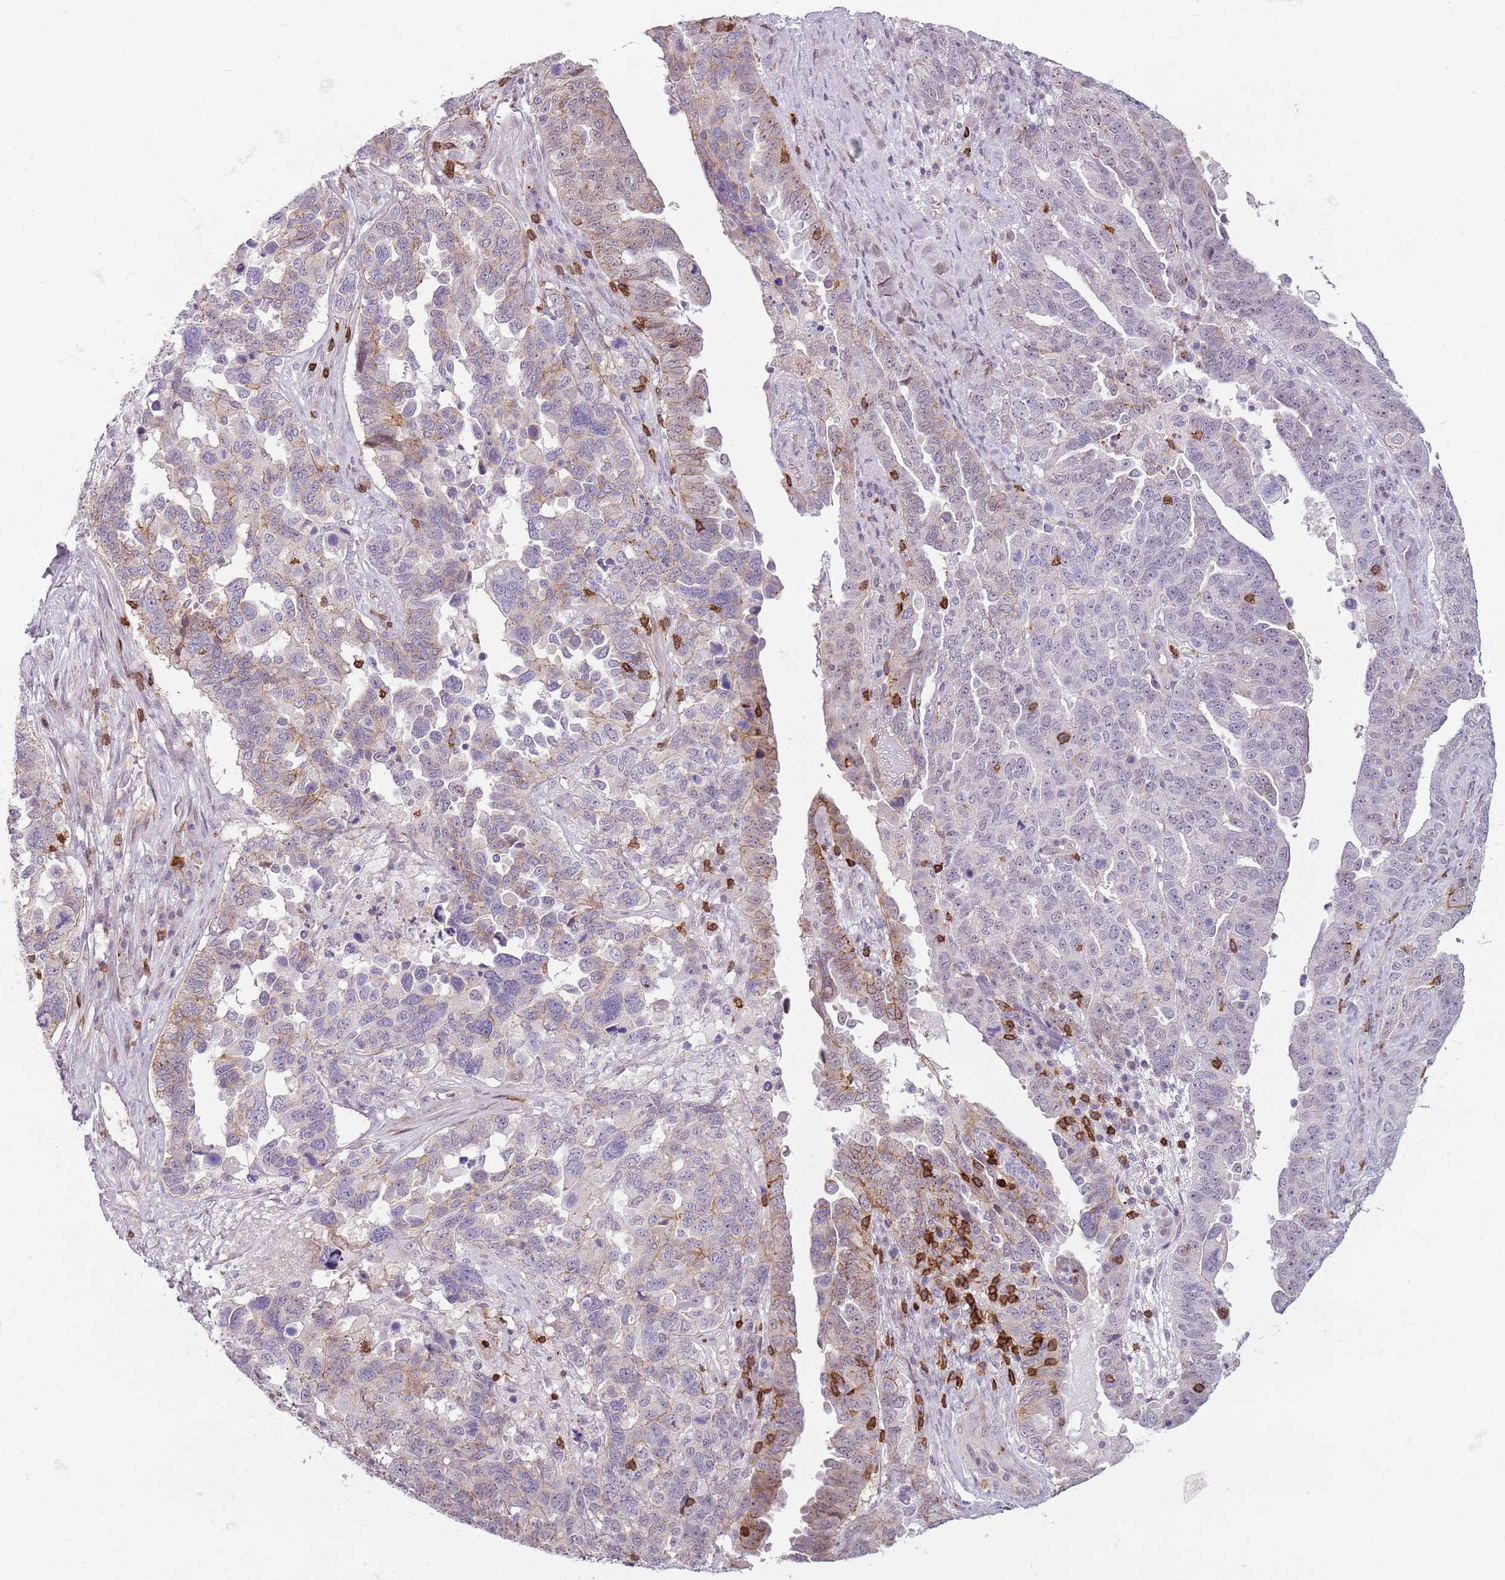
{"staining": {"intensity": "weak", "quantity": "<25%", "location": "cytoplasmic/membranous"}, "tissue": "ovarian cancer", "cell_type": "Tumor cells", "image_type": "cancer", "snomed": [{"axis": "morphology", "description": "Carcinoma, endometroid"}, {"axis": "topography", "description": "Ovary"}], "caption": "Immunohistochemistry micrograph of endometroid carcinoma (ovarian) stained for a protein (brown), which exhibits no positivity in tumor cells.", "gene": "ZNF583", "patient": {"sex": "female", "age": 62}}